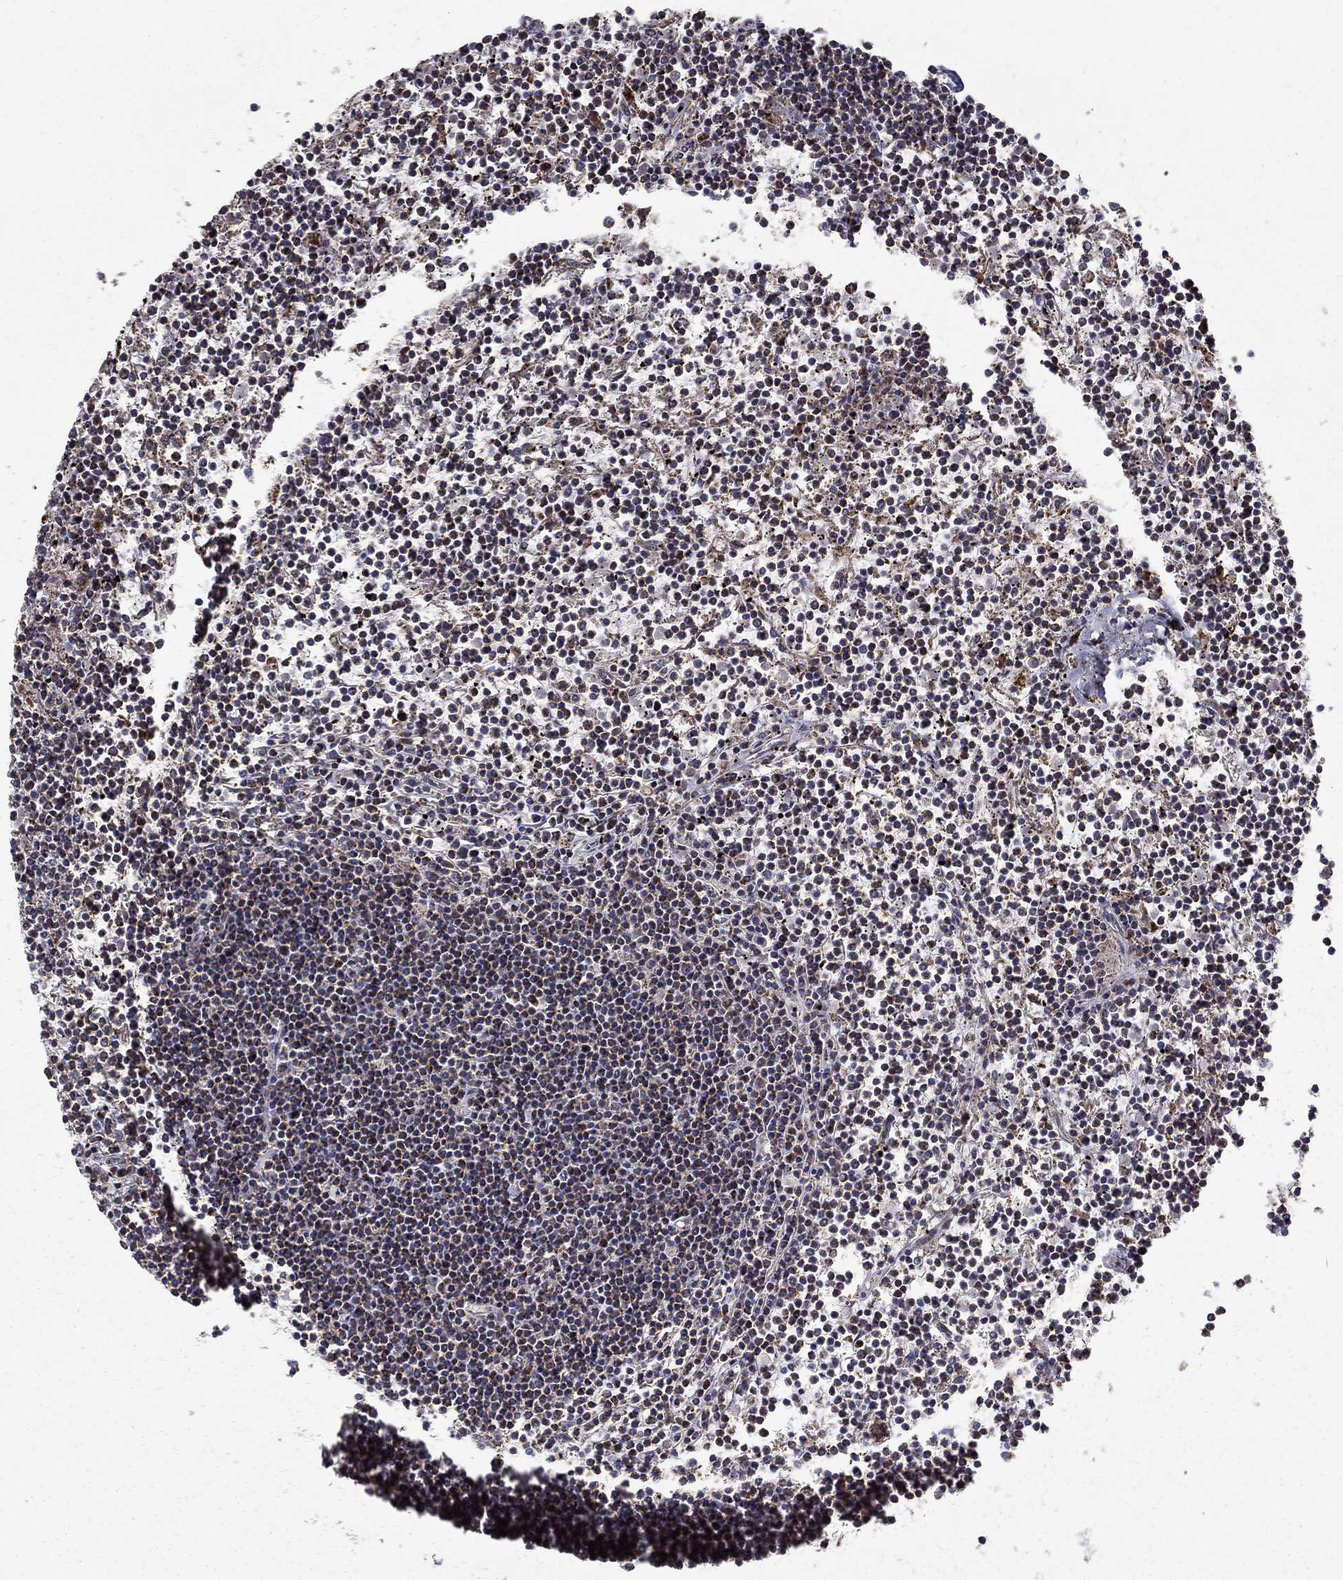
{"staining": {"intensity": "moderate", "quantity": "<25%", "location": "cytoplasmic/membranous"}, "tissue": "lymphoma", "cell_type": "Tumor cells", "image_type": "cancer", "snomed": [{"axis": "morphology", "description": "Malignant lymphoma, non-Hodgkin's type, Low grade"}, {"axis": "topography", "description": "Spleen"}], "caption": "Low-grade malignant lymphoma, non-Hodgkin's type was stained to show a protein in brown. There is low levels of moderate cytoplasmic/membranous expression in about <25% of tumor cells.", "gene": "NDUFS8", "patient": {"sex": "female", "age": 19}}